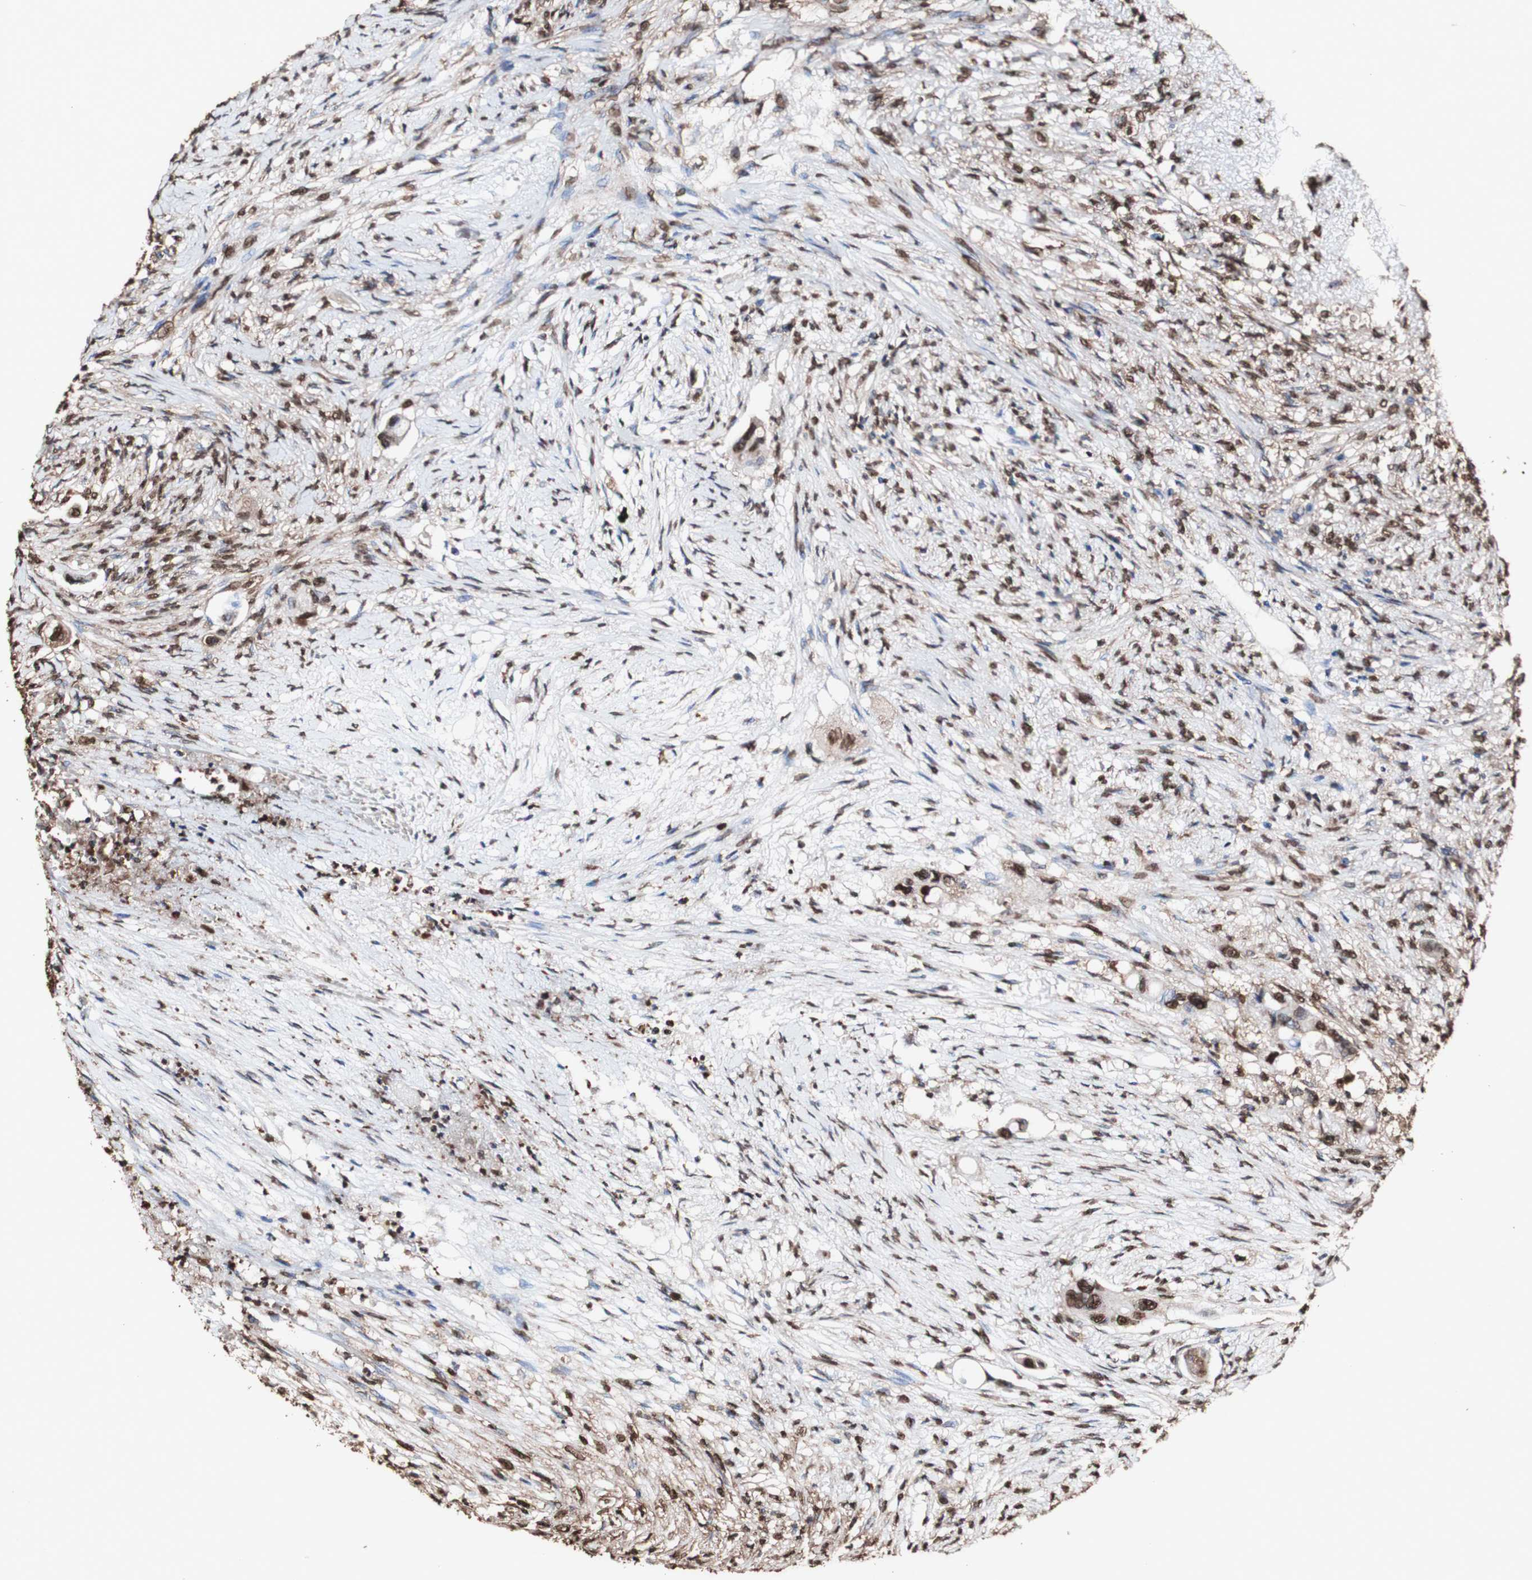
{"staining": {"intensity": "strong", "quantity": ">75%", "location": "cytoplasmic/membranous,nuclear"}, "tissue": "colorectal cancer", "cell_type": "Tumor cells", "image_type": "cancer", "snomed": [{"axis": "morphology", "description": "Adenocarcinoma, NOS"}, {"axis": "topography", "description": "Colon"}], "caption": "Colorectal cancer (adenocarcinoma) stained with immunohistochemistry demonstrates strong cytoplasmic/membranous and nuclear staining in approximately >75% of tumor cells.", "gene": "PIDD1", "patient": {"sex": "female", "age": 57}}